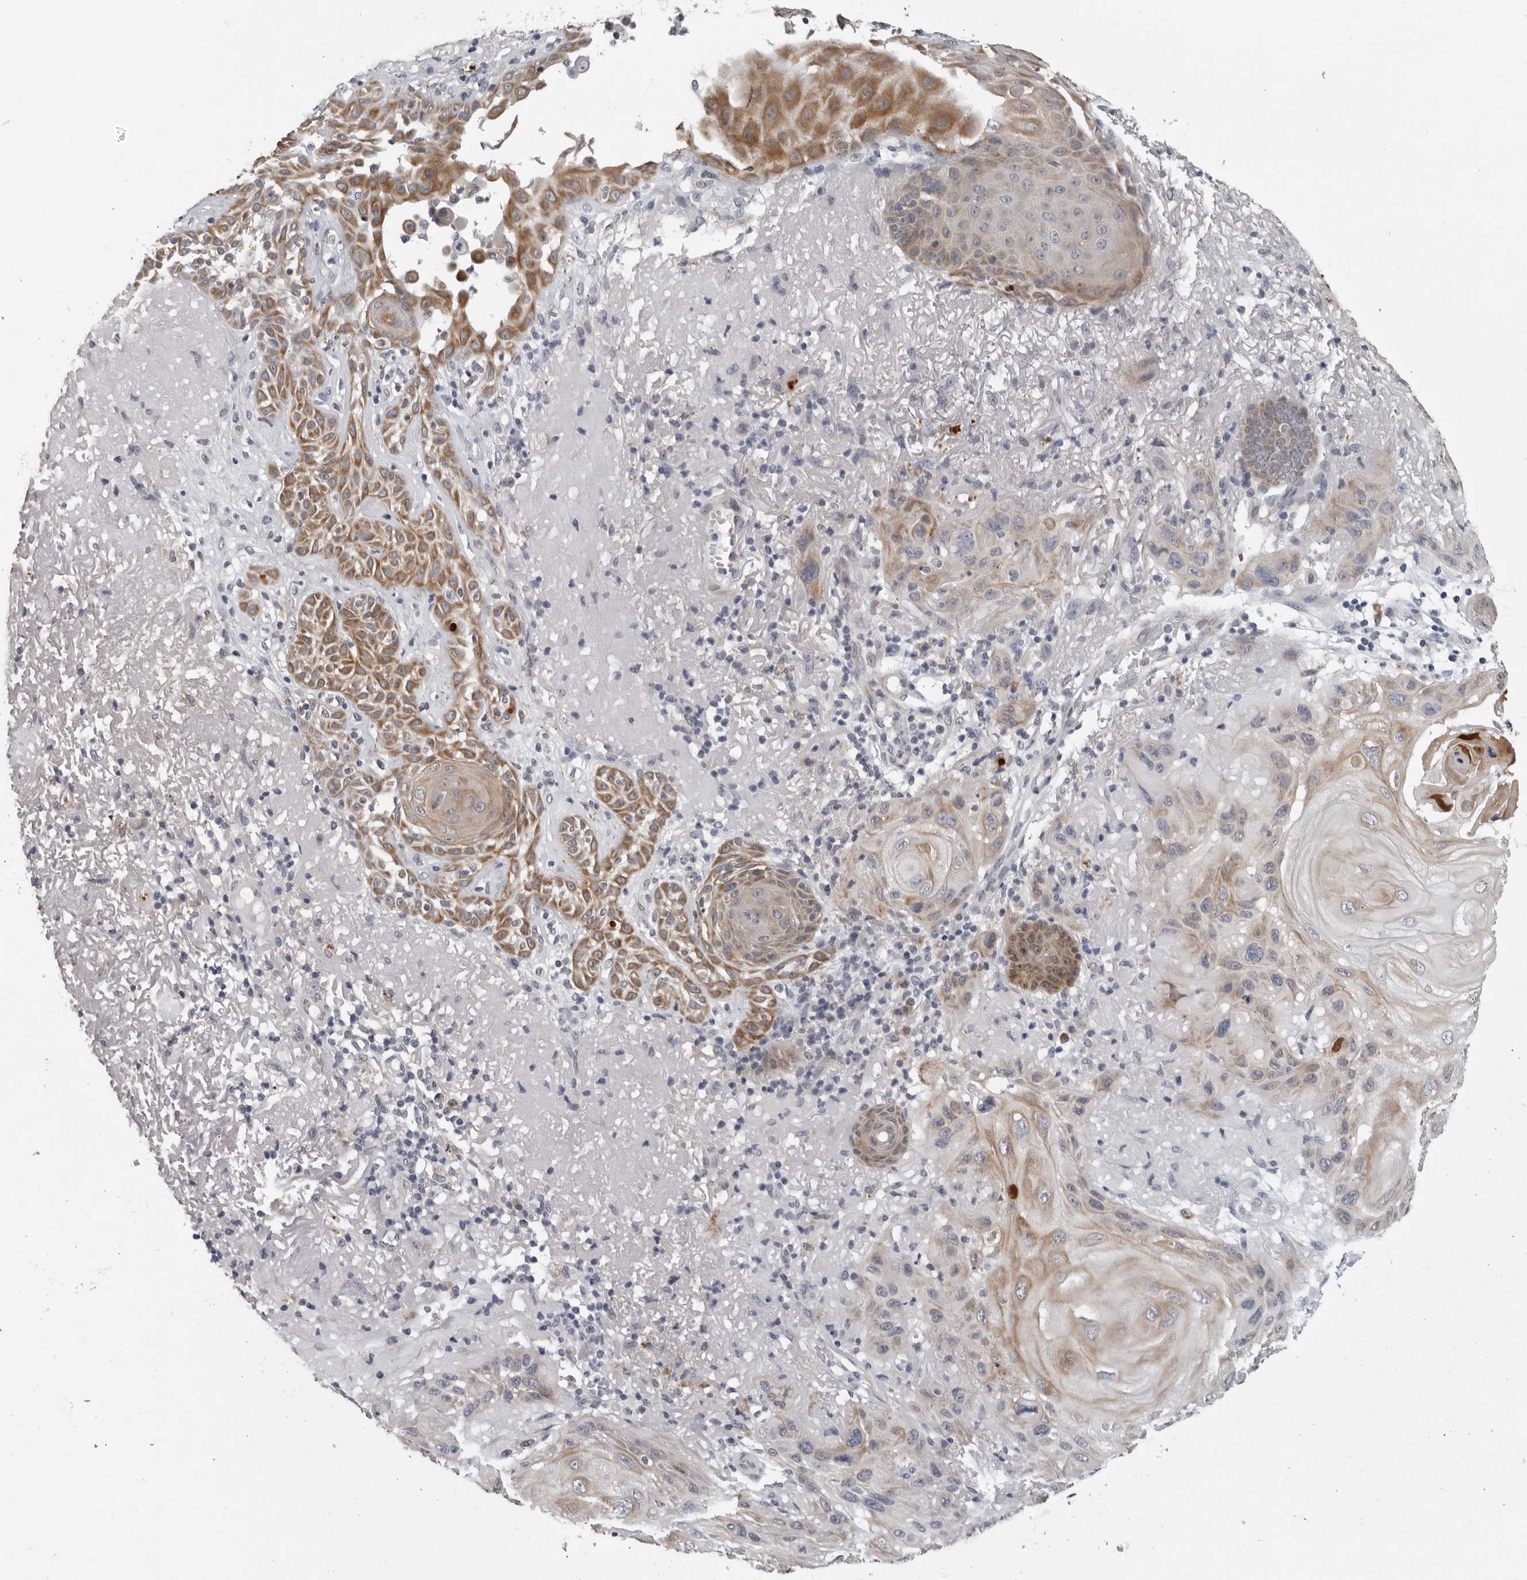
{"staining": {"intensity": "moderate", "quantity": "25%-75%", "location": "cytoplasmic/membranous"}, "tissue": "skin cancer", "cell_type": "Tumor cells", "image_type": "cancer", "snomed": [{"axis": "morphology", "description": "Normal tissue, NOS"}, {"axis": "morphology", "description": "Squamous cell carcinoma, NOS"}, {"axis": "topography", "description": "Skin"}], "caption": "Immunohistochemistry histopathology image of neoplastic tissue: human skin squamous cell carcinoma stained using IHC reveals medium levels of moderate protein expression localized specifically in the cytoplasmic/membranous of tumor cells, appearing as a cytoplasmic/membranous brown color.", "gene": "CPT2", "patient": {"sex": "female", "age": 96}}